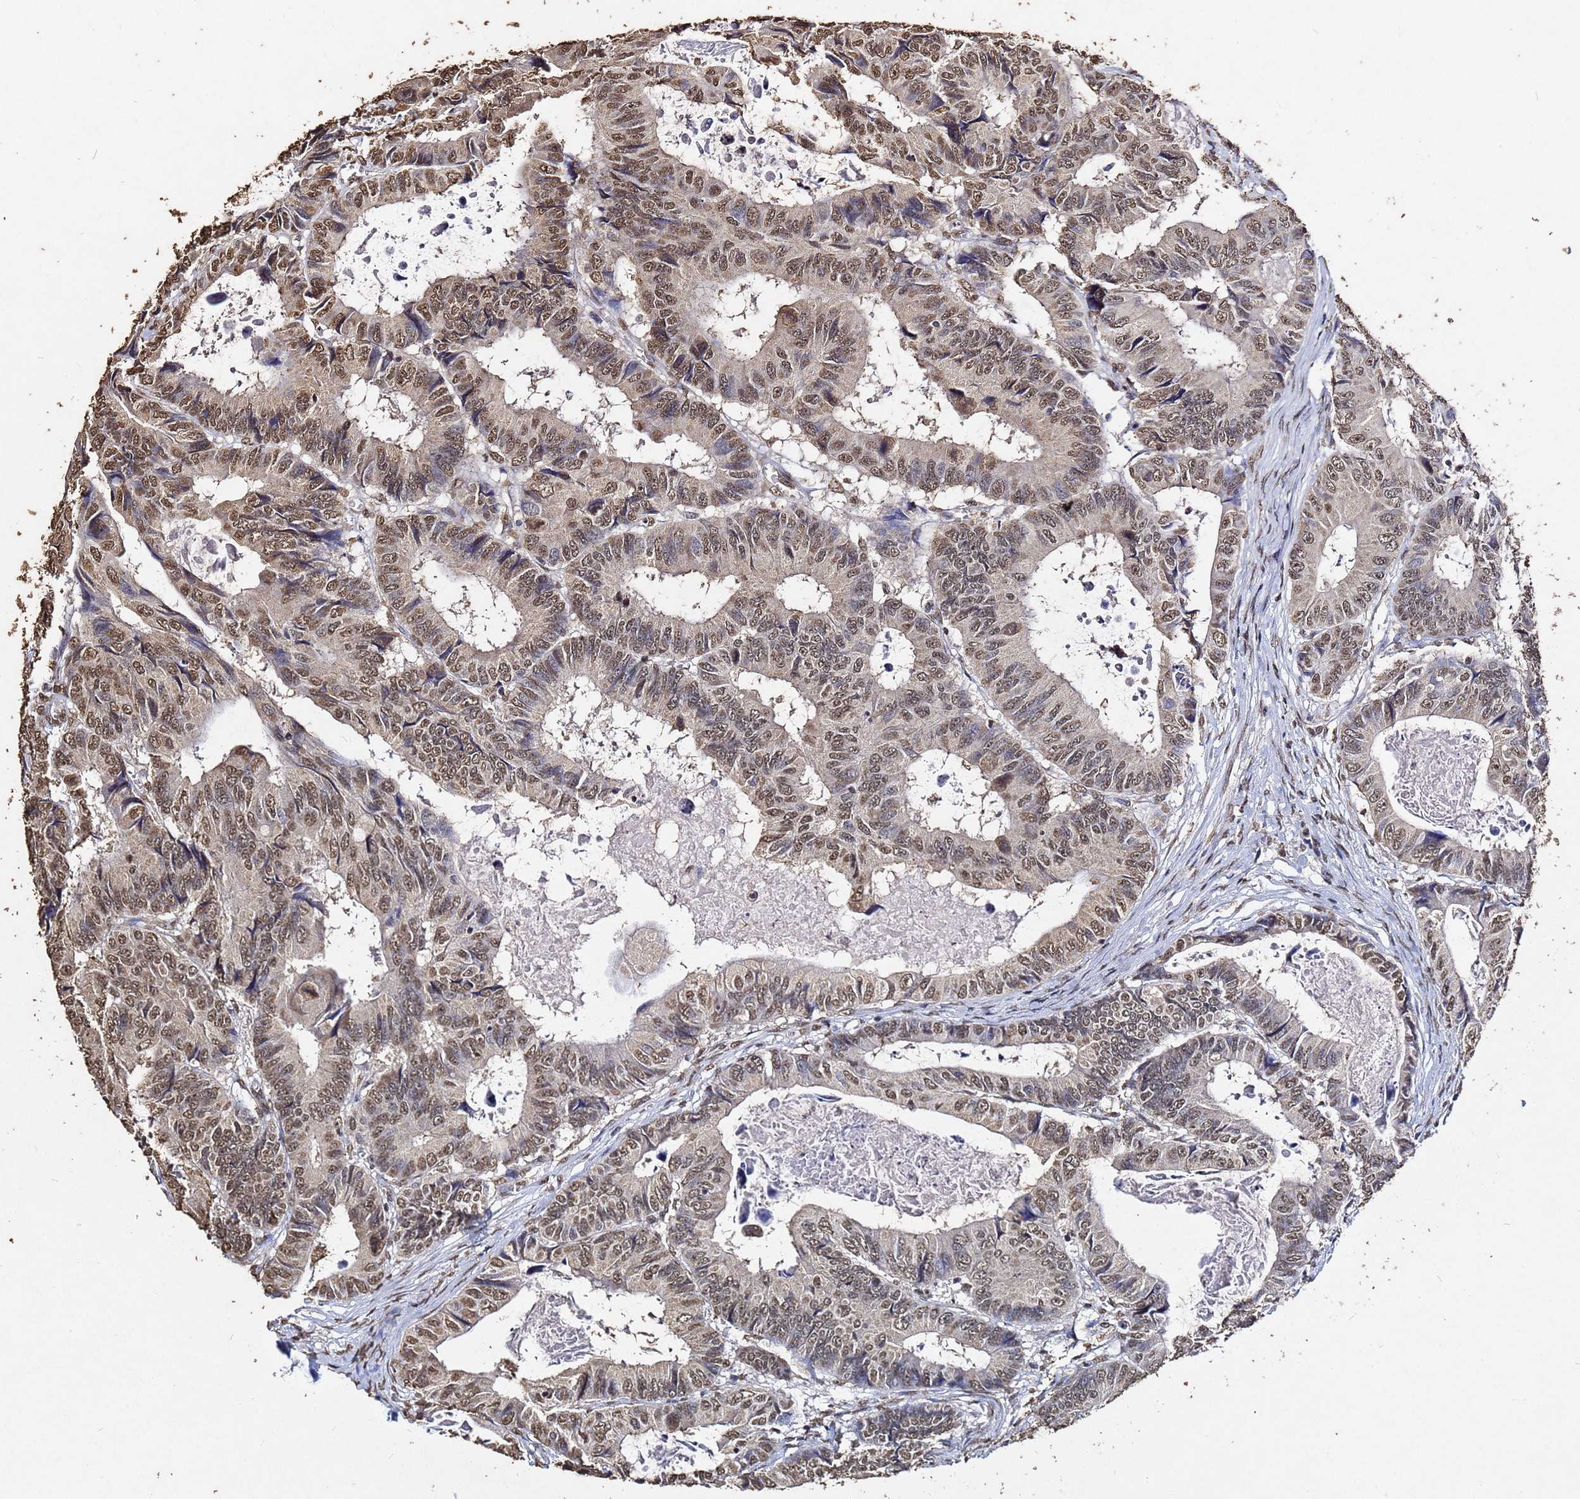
{"staining": {"intensity": "moderate", "quantity": ">75%", "location": "nuclear"}, "tissue": "colorectal cancer", "cell_type": "Tumor cells", "image_type": "cancer", "snomed": [{"axis": "morphology", "description": "Adenocarcinoma, NOS"}, {"axis": "topography", "description": "Colon"}], "caption": "Tumor cells reveal medium levels of moderate nuclear positivity in about >75% of cells in adenocarcinoma (colorectal).", "gene": "MYOCD", "patient": {"sex": "male", "age": 85}}